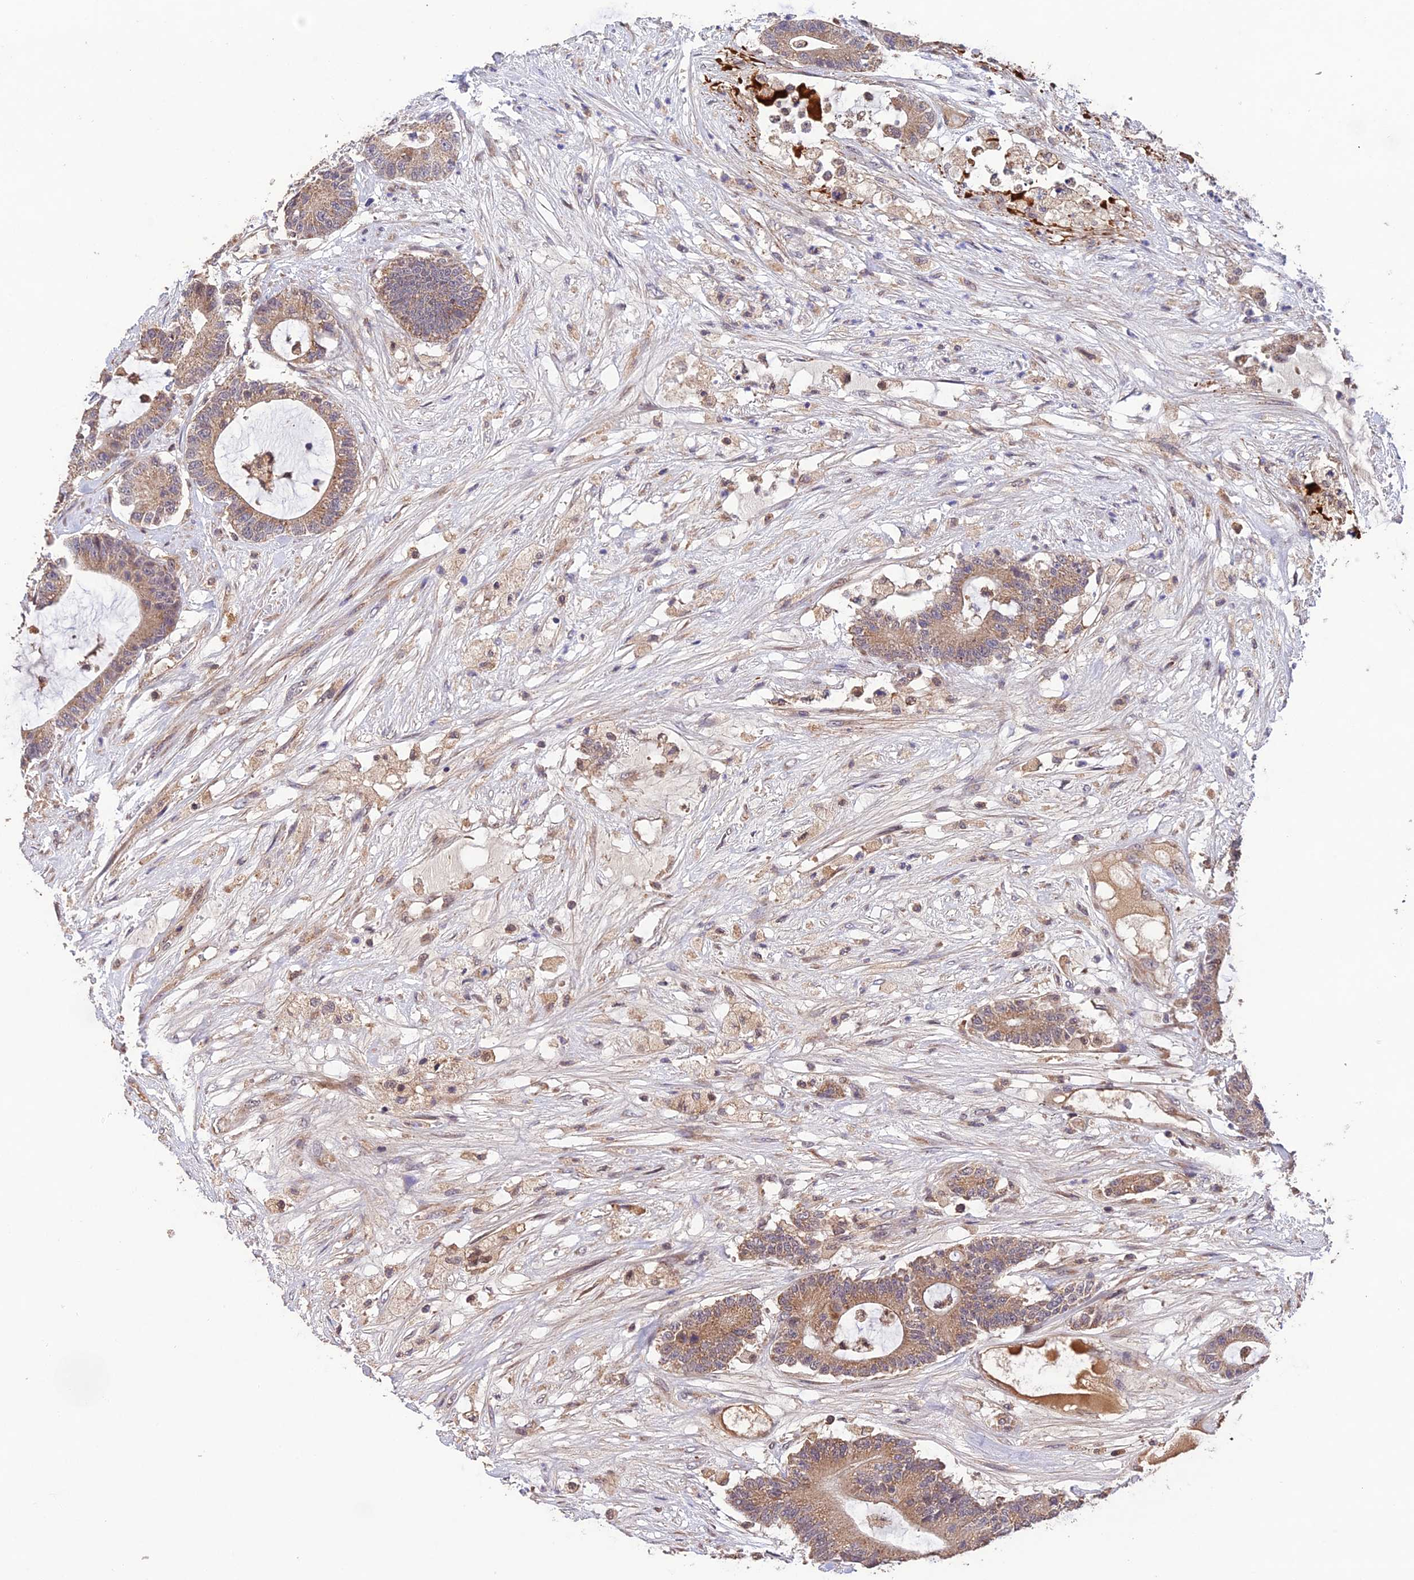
{"staining": {"intensity": "moderate", "quantity": ">75%", "location": "cytoplasmic/membranous"}, "tissue": "colorectal cancer", "cell_type": "Tumor cells", "image_type": "cancer", "snomed": [{"axis": "morphology", "description": "Adenocarcinoma, NOS"}, {"axis": "topography", "description": "Colon"}], "caption": "This micrograph reveals immunohistochemistry staining of human colorectal cancer (adenocarcinoma), with medium moderate cytoplasmic/membranous staining in about >75% of tumor cells.", "gene": "MNS1", "patient": {"sex": "female", "age": 84}}